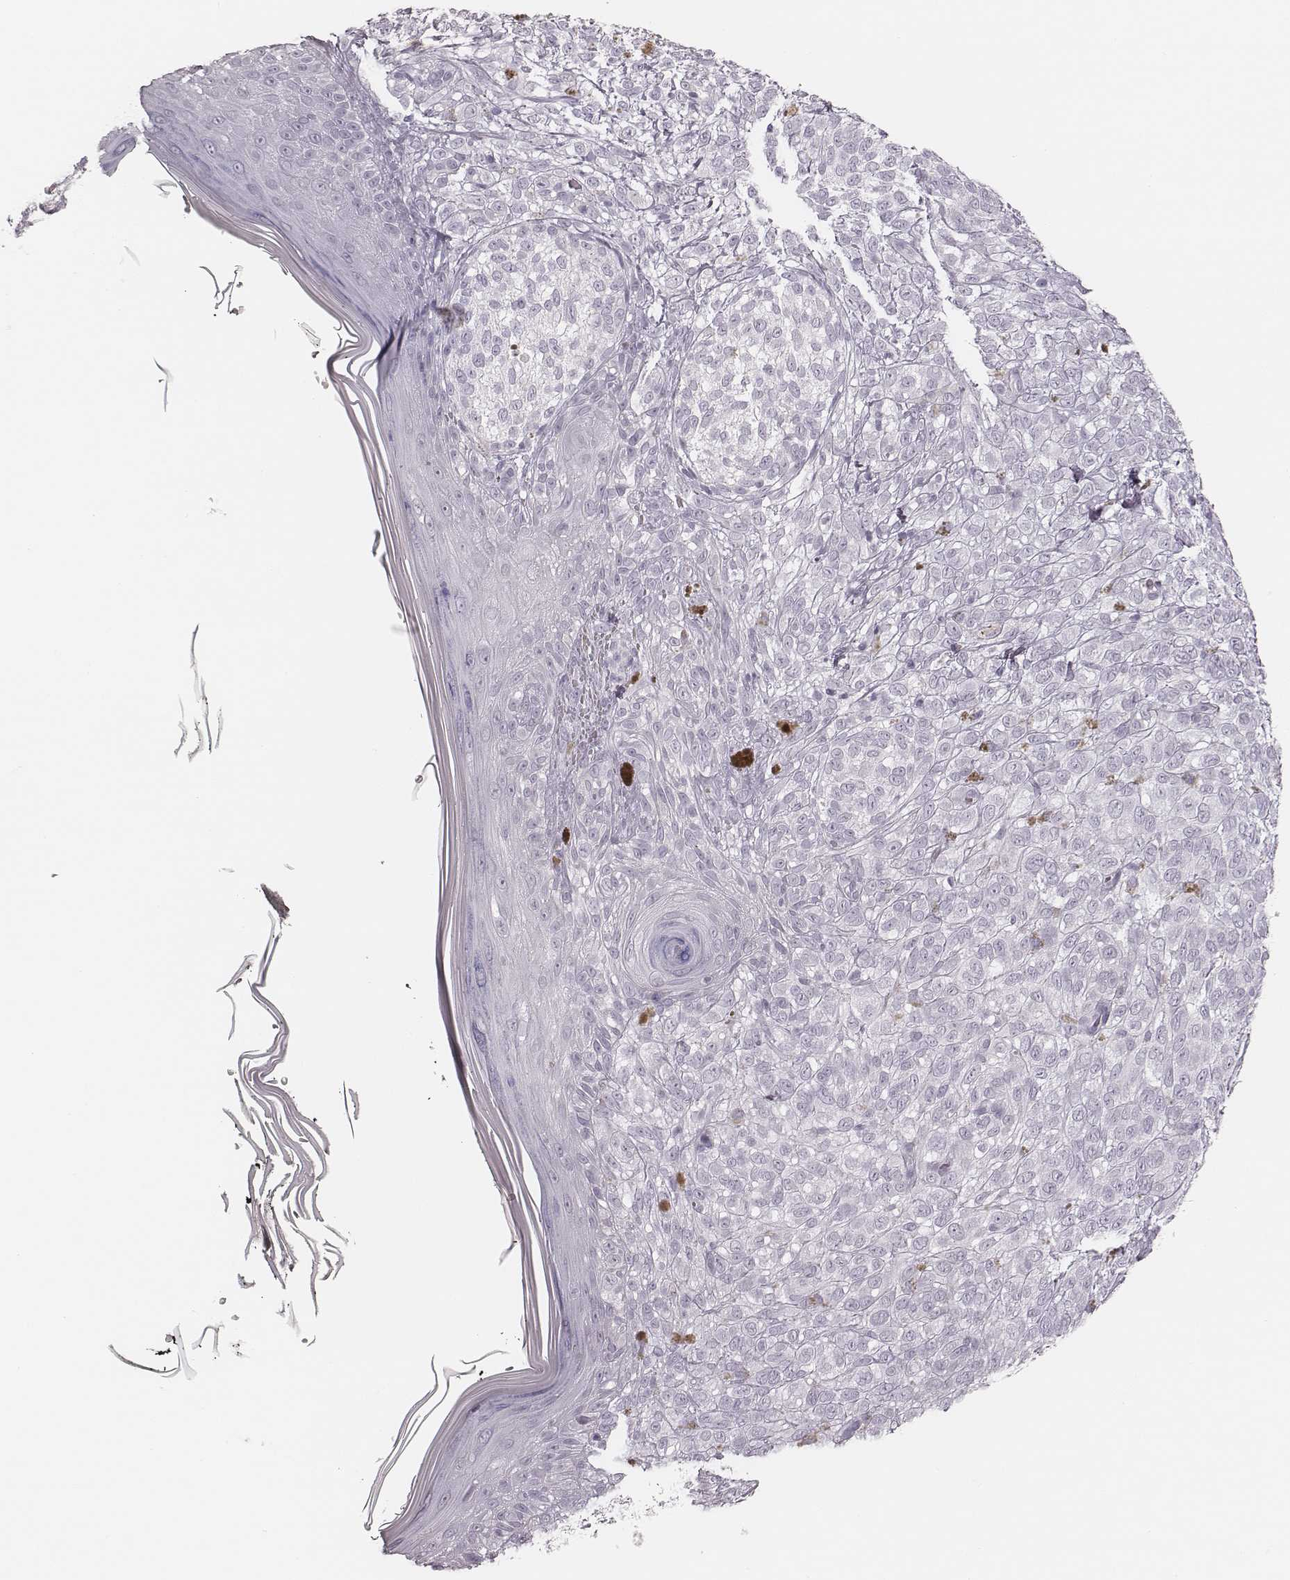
{"staining": {"intensity": "negative", "quantity": "none", "location": "none"}, "tissue": "melanoma", "cell_type": "Tumor cells", "image_type": "cancer", "snomed": [{"axis": "morphology", "description": "Malignant melanoma, NOS"}, {"axis": "topography", "description": "Skin"}], "caption": "Melanoma was stained to show a protein in brown. There is no significant expression in tumor cells.", "gene": "MSX1", "patient": {"sex": "female", "age": 86}}